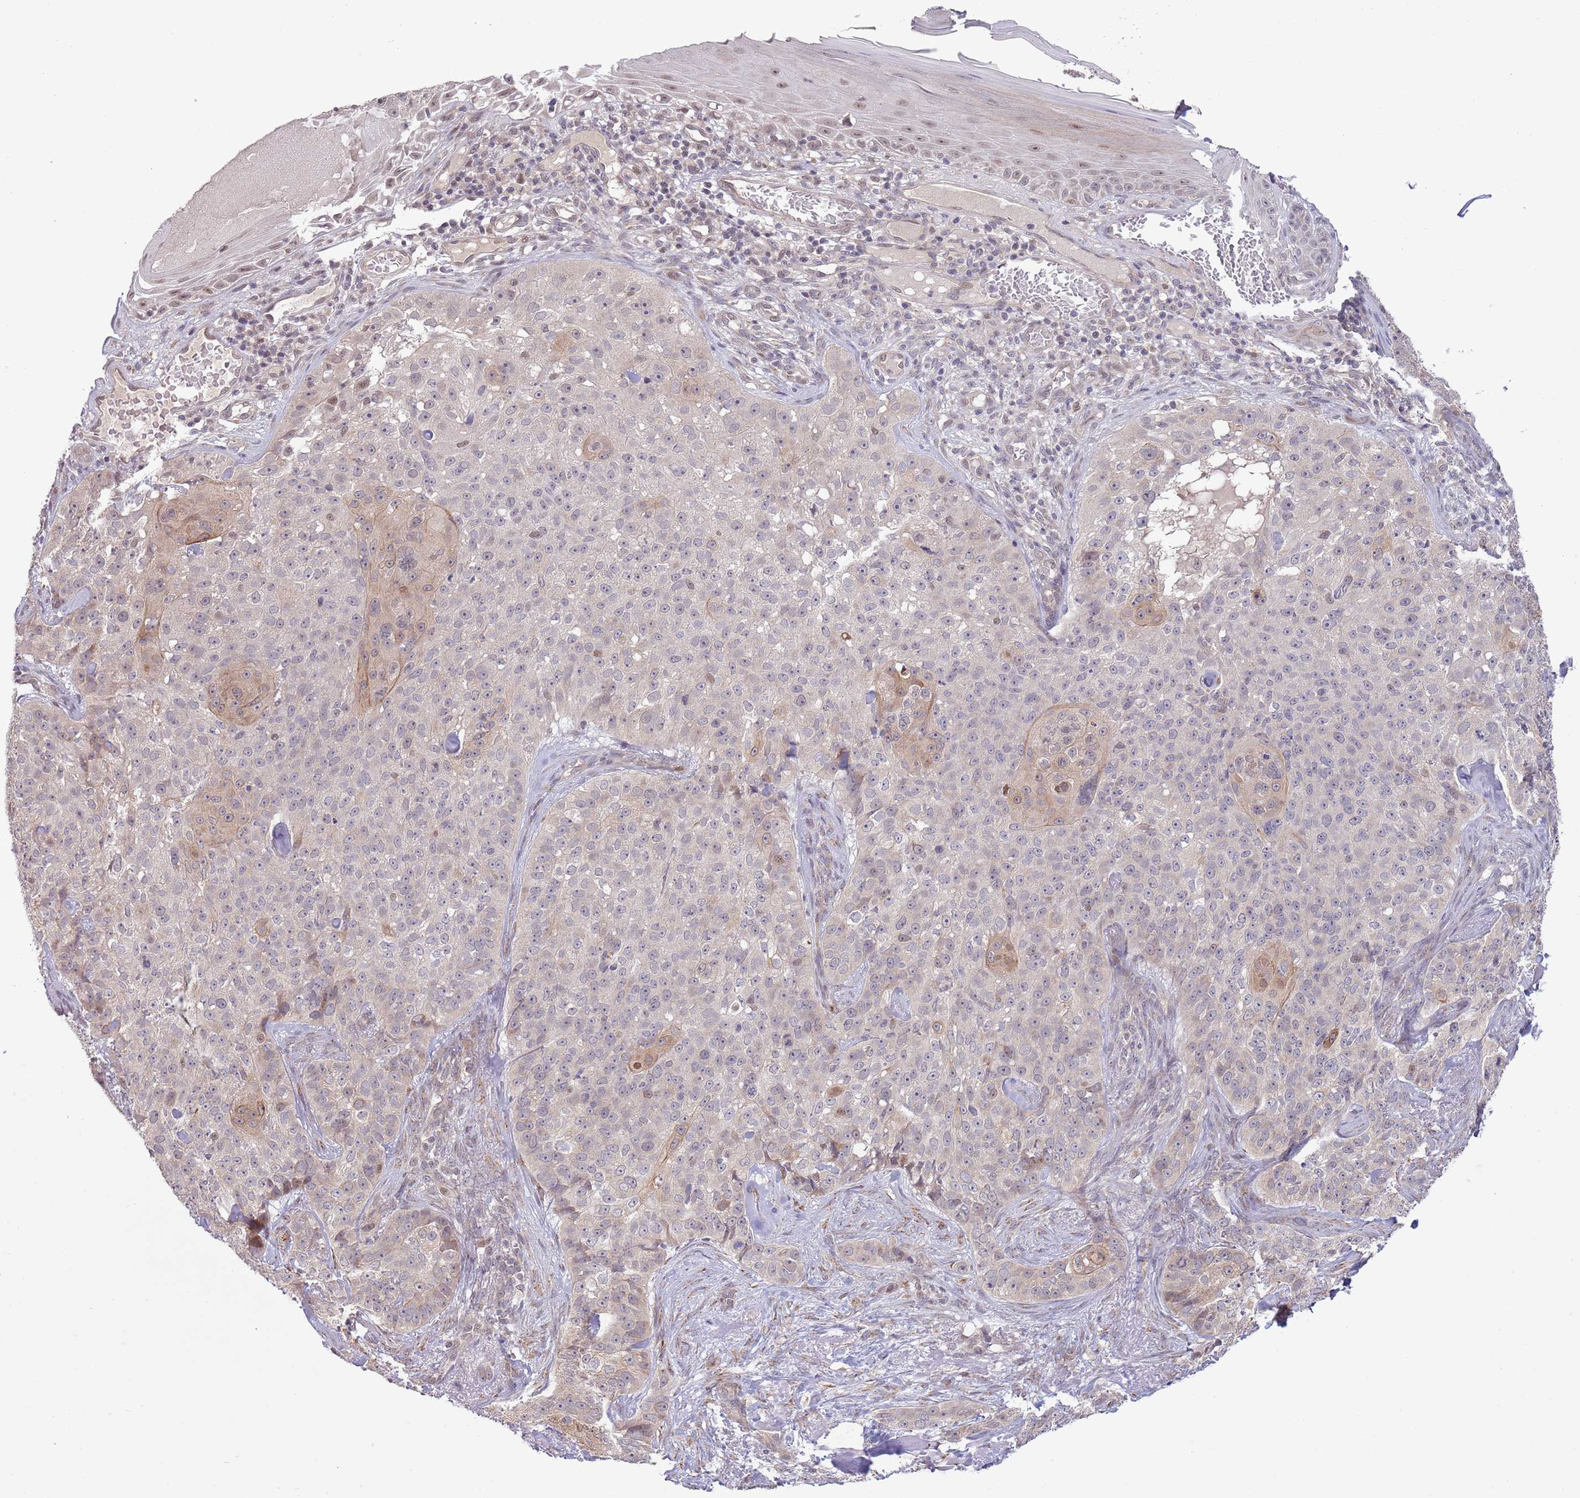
{"staining": {"intensity": "weak", "quantity": "<25%", "location": "cytoplasmic/membranous"}, "tissue": "skin cancer", "cell_type": "Tumor cells", "image_type": "cancer", "snomed": [{"axis": "morphology", "description": "Basal cell carcinoma"}, {"axis": "topography", "description": "Skin"}], "caption": "Skin basal cell carcinoma was stained to show a protein in brown. There is no significant staining in tumor cells. The staining was performed using DAB (3,3'-diaminobenzidine) to visualize the protein expression in brown, while the nuclei were stained in blue with hematoxylin (Magnification: 20x).", "gene": "CHD1", "patient": {"sex": "female", "age": 92}}